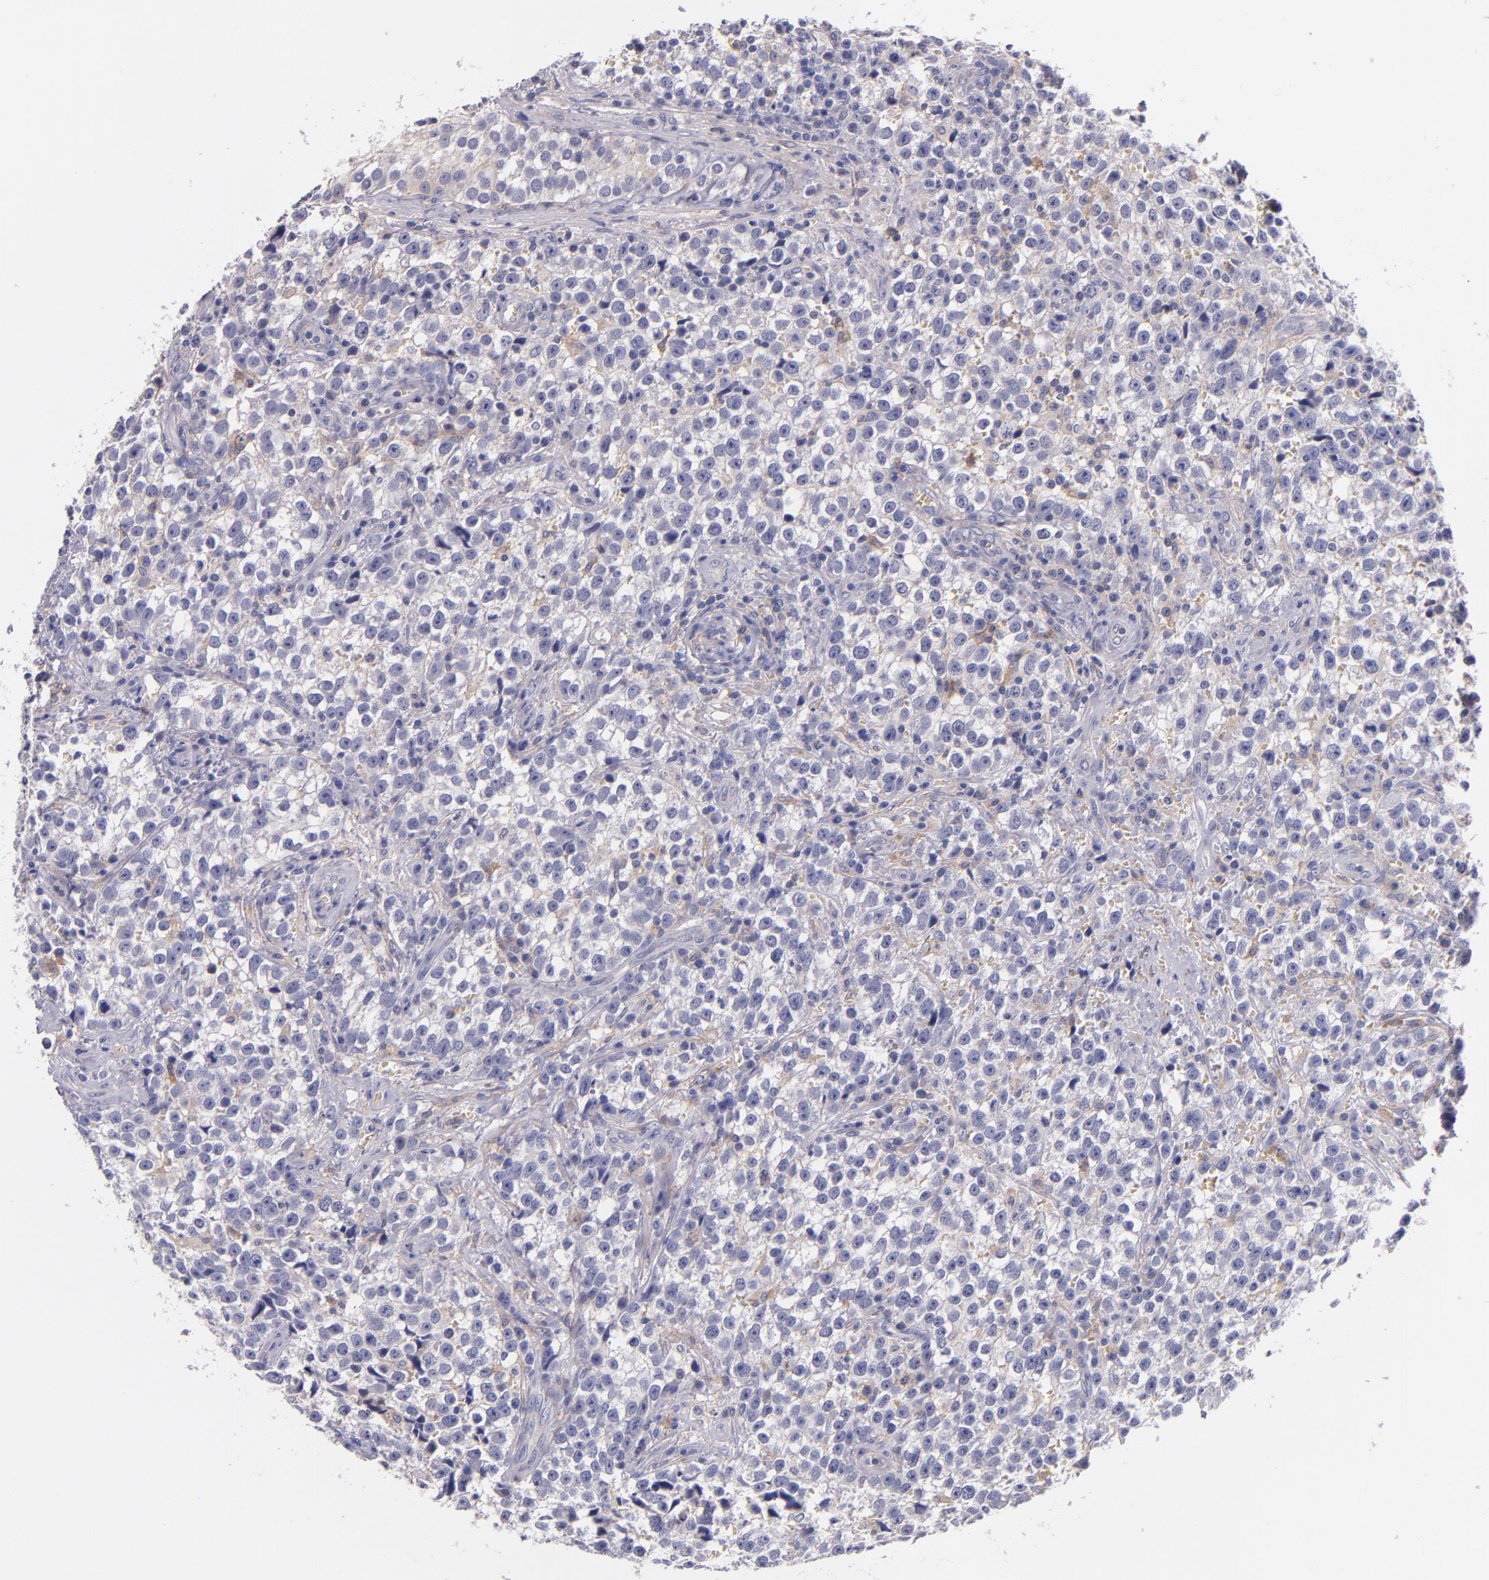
{"staining": {"intensity": "negative", "quantity": "none", "location": "none"}, "tissue": "testis cancer", "cell_type": "Tumor cells", "image_type": "cancer", "snomed": [{"axis": "morphology", "description": "Seminoma, NOS"}, {"axis": "topography", "description": "Testis"}], "caption": "Photomicrograph shows no protein positivity in tumor cells of testis cancer (seminoma) tissue.", "gene": "C5AR1", "patient": {"sex": "male", "age": 38}}